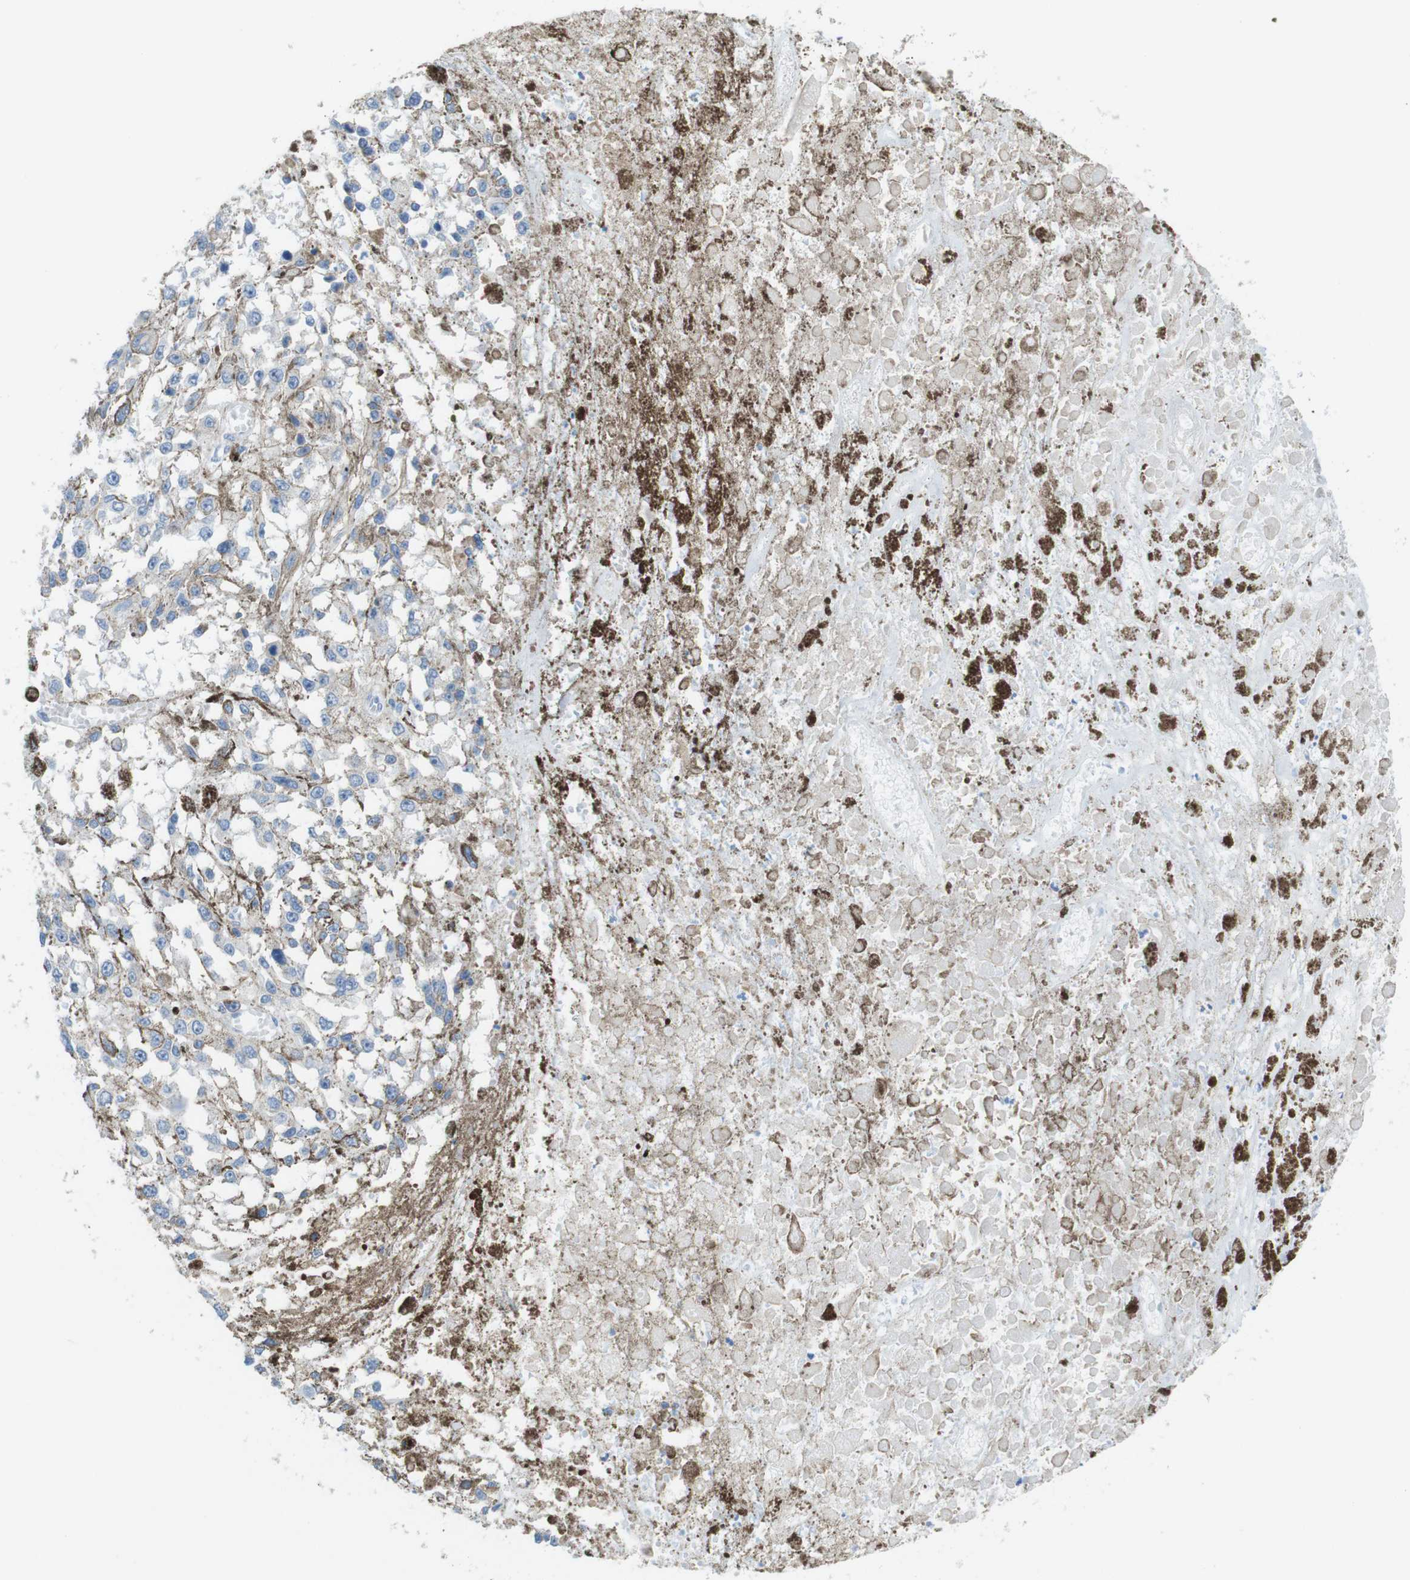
{"staining": {"intensity": "negative", "quantity": "none", "location": "none"}, "tissue": "melanoma", "cell_type": "Tumor cells", "image_type": "cancer", "snomed": [{"axis": "morphology", "description": "Malignant melanoma, Metastatic site"}, {"axis": "topography", "description": "Lymph node"}], "caption": "Malignant melanoma (metastatic site) was stained to show a protein in brown. There is no significant staining in tumor cells.", "gene": "CLMN", "patient": {"sex": "male", "age": 59}}